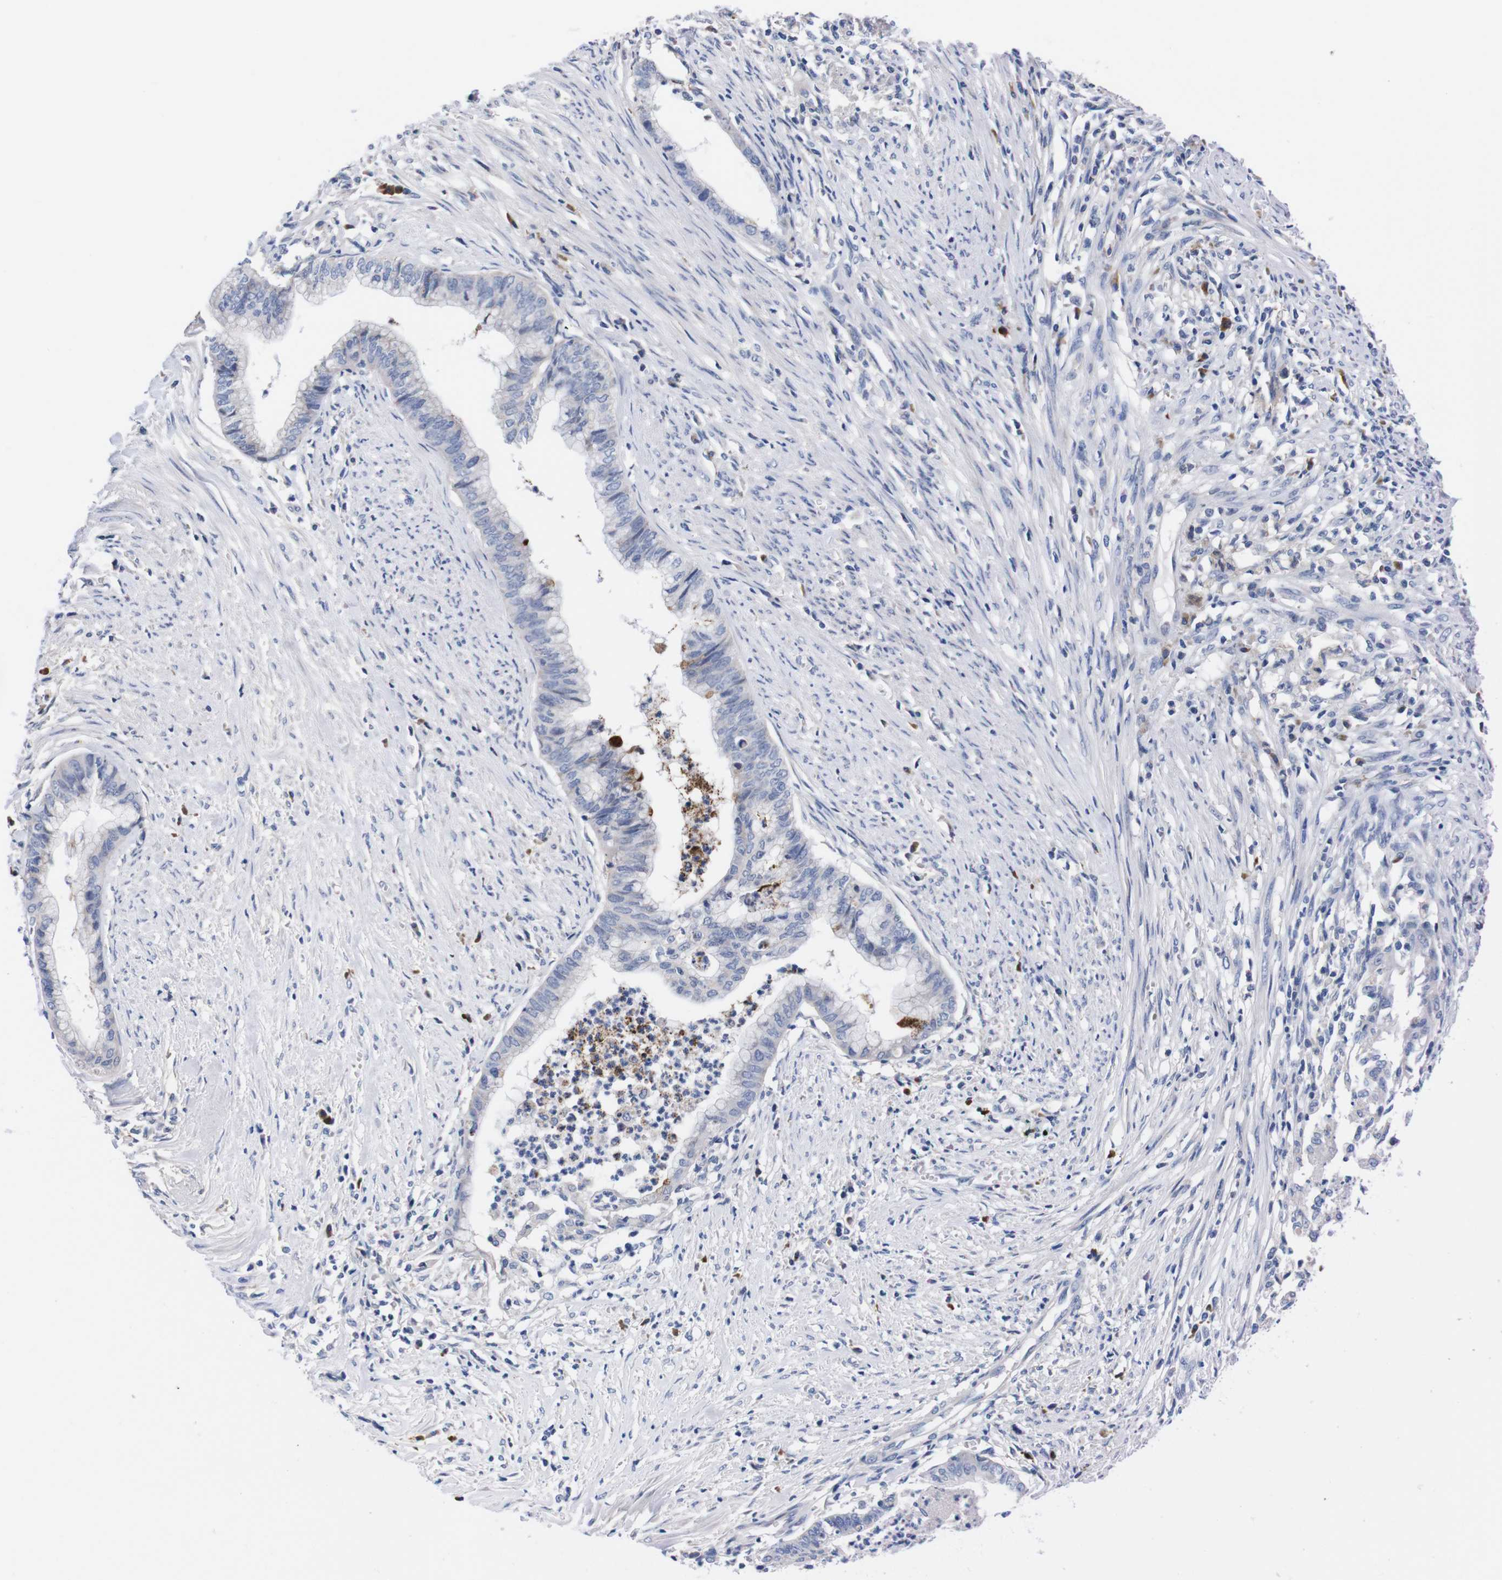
{"staining": {"intensity": "negative", "quantity": "none", "location": "none"}, "tissue": "endometrial cancer", "cell_type": "Tumor cells", "image_type": "cancer", "snomed": [{"axis": "morphology", "description": "Necrosis, NOS"}, {"axis": "morphology", "description": "Adenocarcinoma, NOS"}, {"axis": "topography", "description": "Endometrium"}], "caption": "Endometrial cancer stained for a protein using immunohistochemistry demonstrates no positivity tumor cells.", "gene": "FAM210A", "patient": {"sex": "female", "age": 79}}